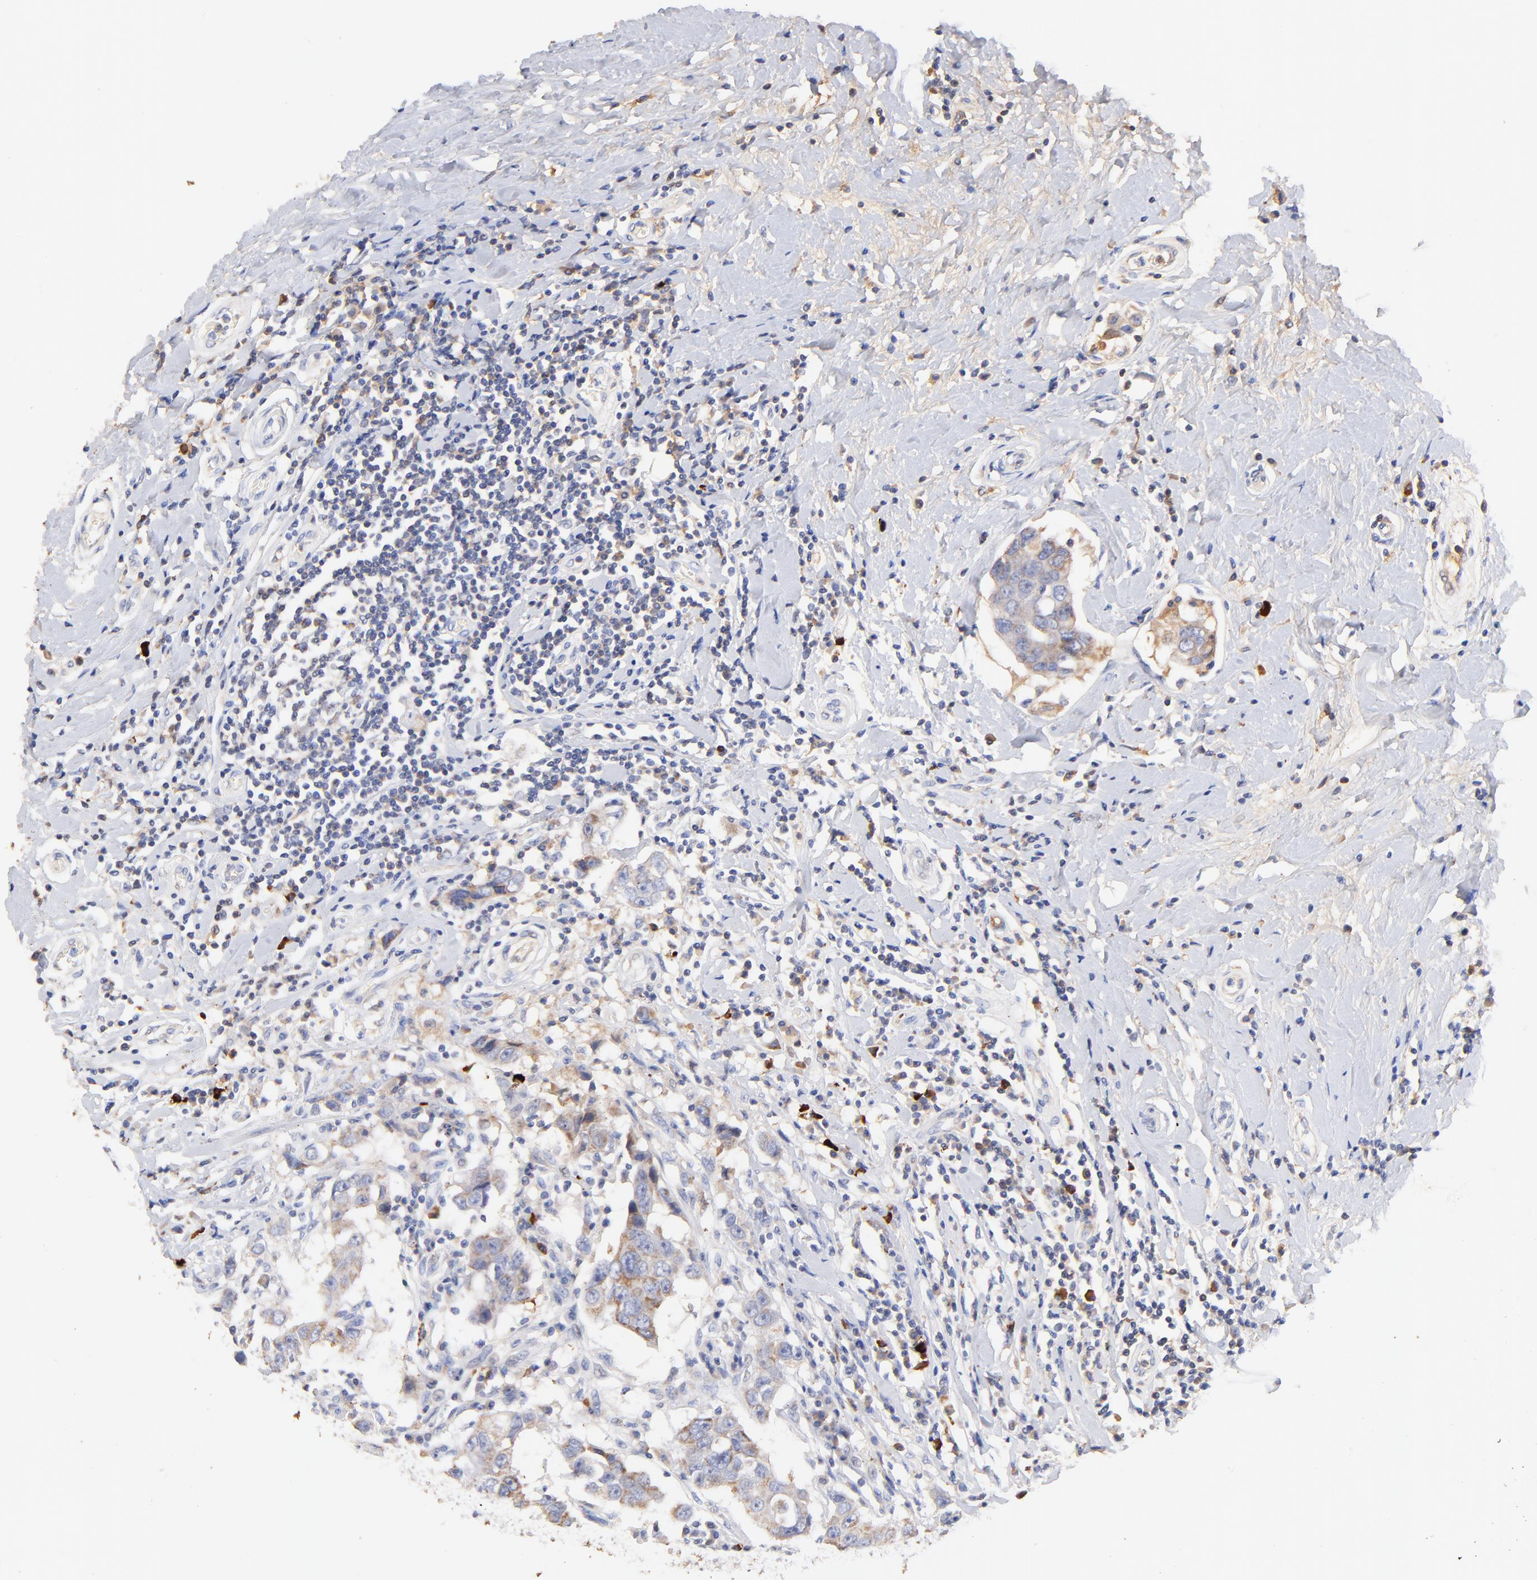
{"staining": {"intensity": "weak", "quantity": "<25%", "location": "cytoplasmic/membranous"}, "tissue": "breast cancer", "cell_type": "Tumor cells", "image_type": "cancer", "snomed": [{"axis": "morphology", "description": "Duct carcinoma"}, {"axis": "topography", "description": "Breast"}], "caption": "Immunohistochemical staining of breast cancer (infiltrating ductal carcinoma) demonstrates no significant expression in tumor cells.", "gene": "IGLV7-43", "patient": {"sex": "female", "age": 27}}